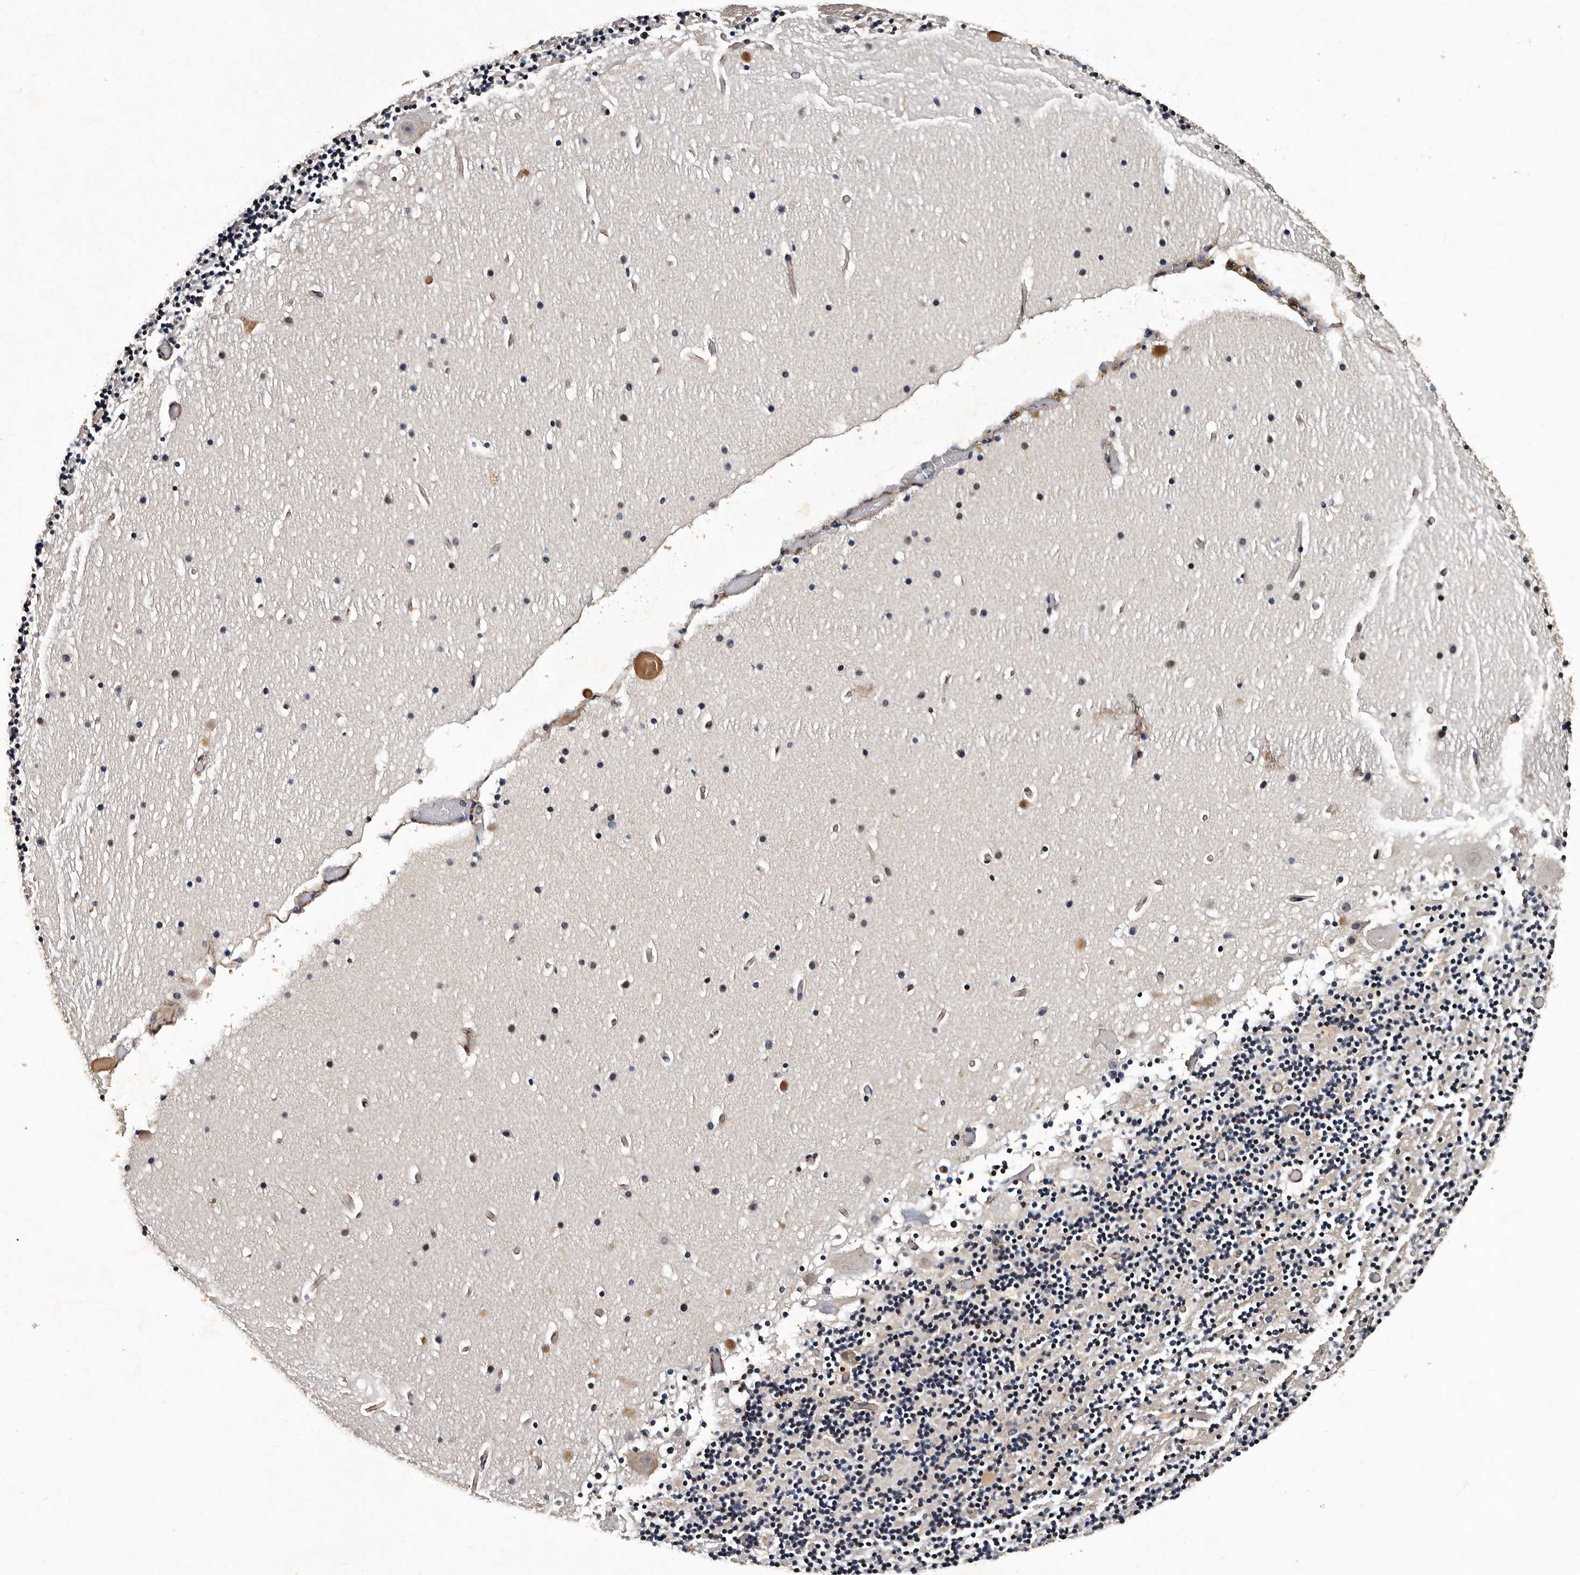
{"staining": {"intensity": "negative", "quantity": "none", "location": "none"}, "tissue": "cerebellum", "cell_type": "Cells in granular layer", "image_type": "normal", "snomed": [{"axis": "morphology", "description": "Normal tissue, NOS"}, {"axis": "topography", "description": "Cerebellum"}], "caption": "Immunohistochemical staining of normal human cerebellum shows no significant staining in cells in granular layer. (DAB IHC visualized using brightfield microscopy, high magnification).", "gene": "CPNE3", "patient": {"sex": "male", "age": 57}}